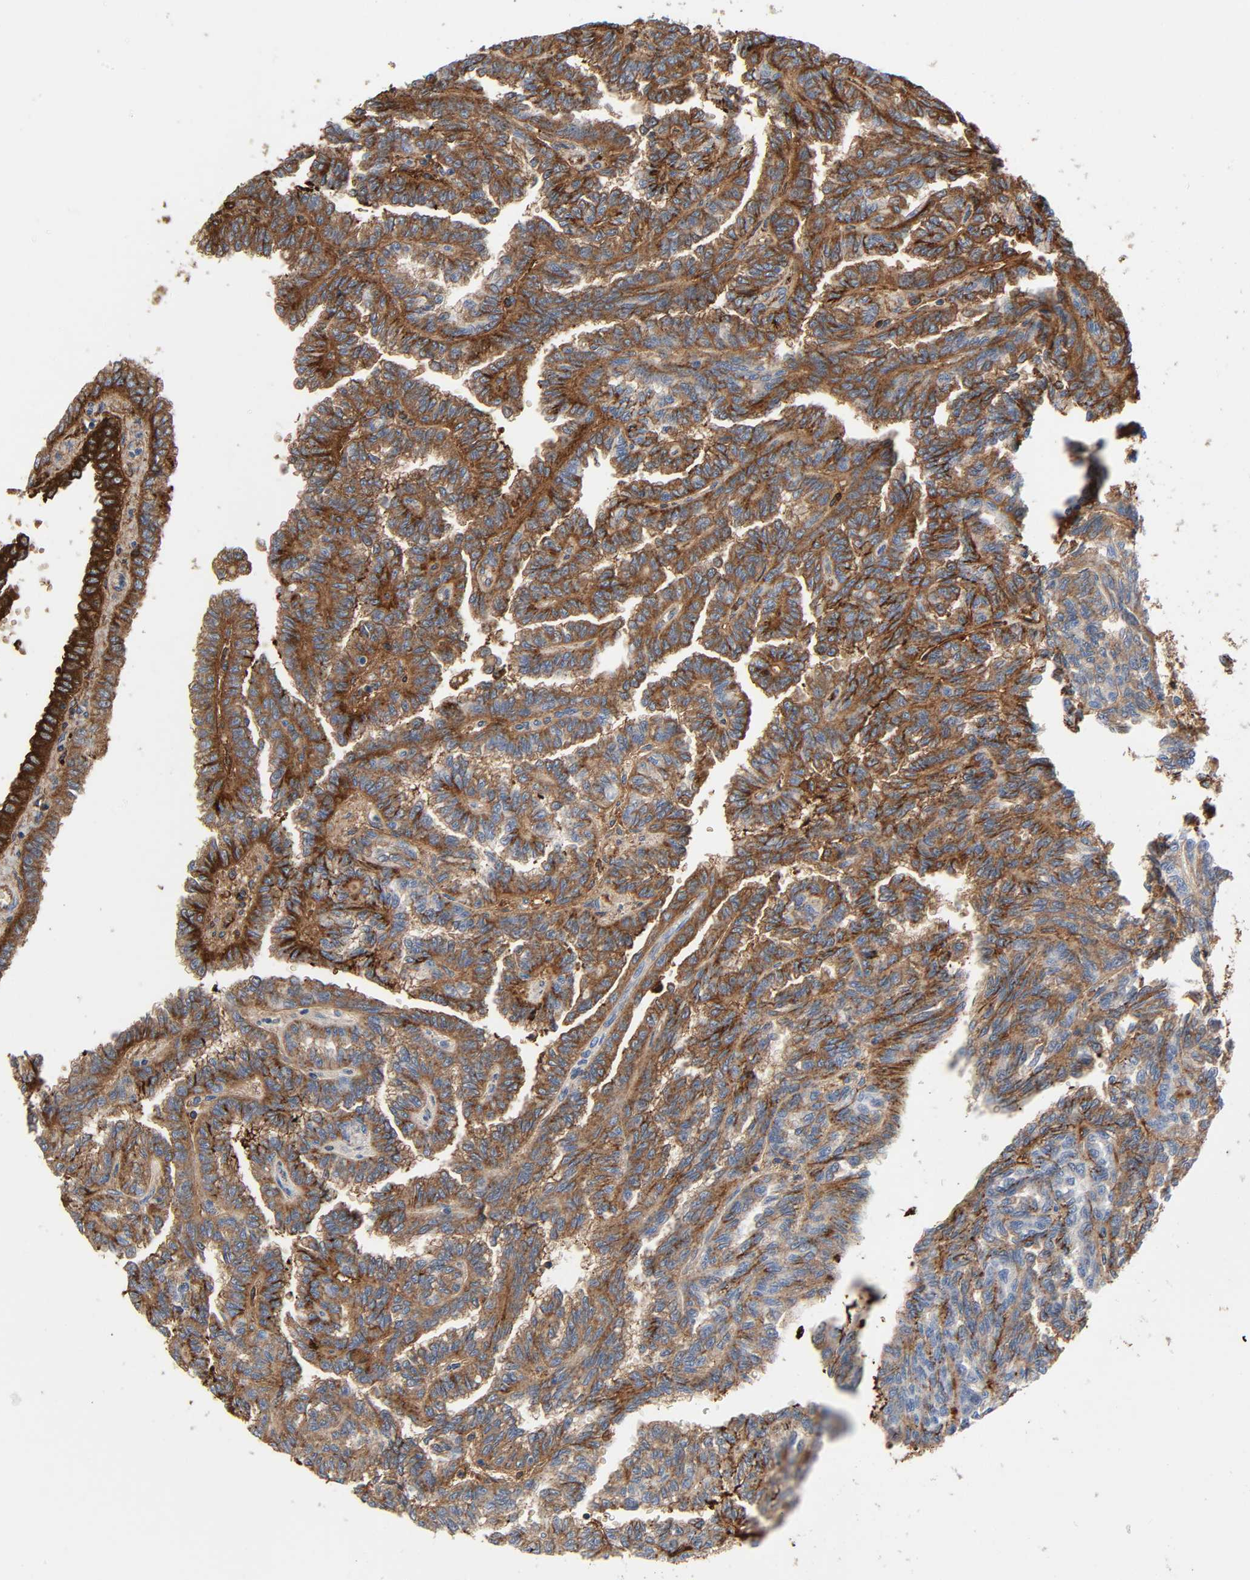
{"staining": {"intensity": "strong", "quantity": ">75%", "location": "cytoplasmic/membranous"}, "tissue": "renal cancer", "cell_type": "Tumor cells", "image_type": "cancer", "snomed": [{"axis": "morphology", "description": "Inflammation, NOS"}, {"axis": "morphology", "description": "Adenocarcinoma, NOS"}, {"axis": "topography", "description": "Kidney"}], "caption": "This micrograph exhibits immunohistochemistry staining of human renal cancer (adenocarcinoma), with high strong cytoplasmic/membranous expression in approximately >75% of tumor cells.", "gene": "C3", "patient": {"sex": "male", "age": 68}}